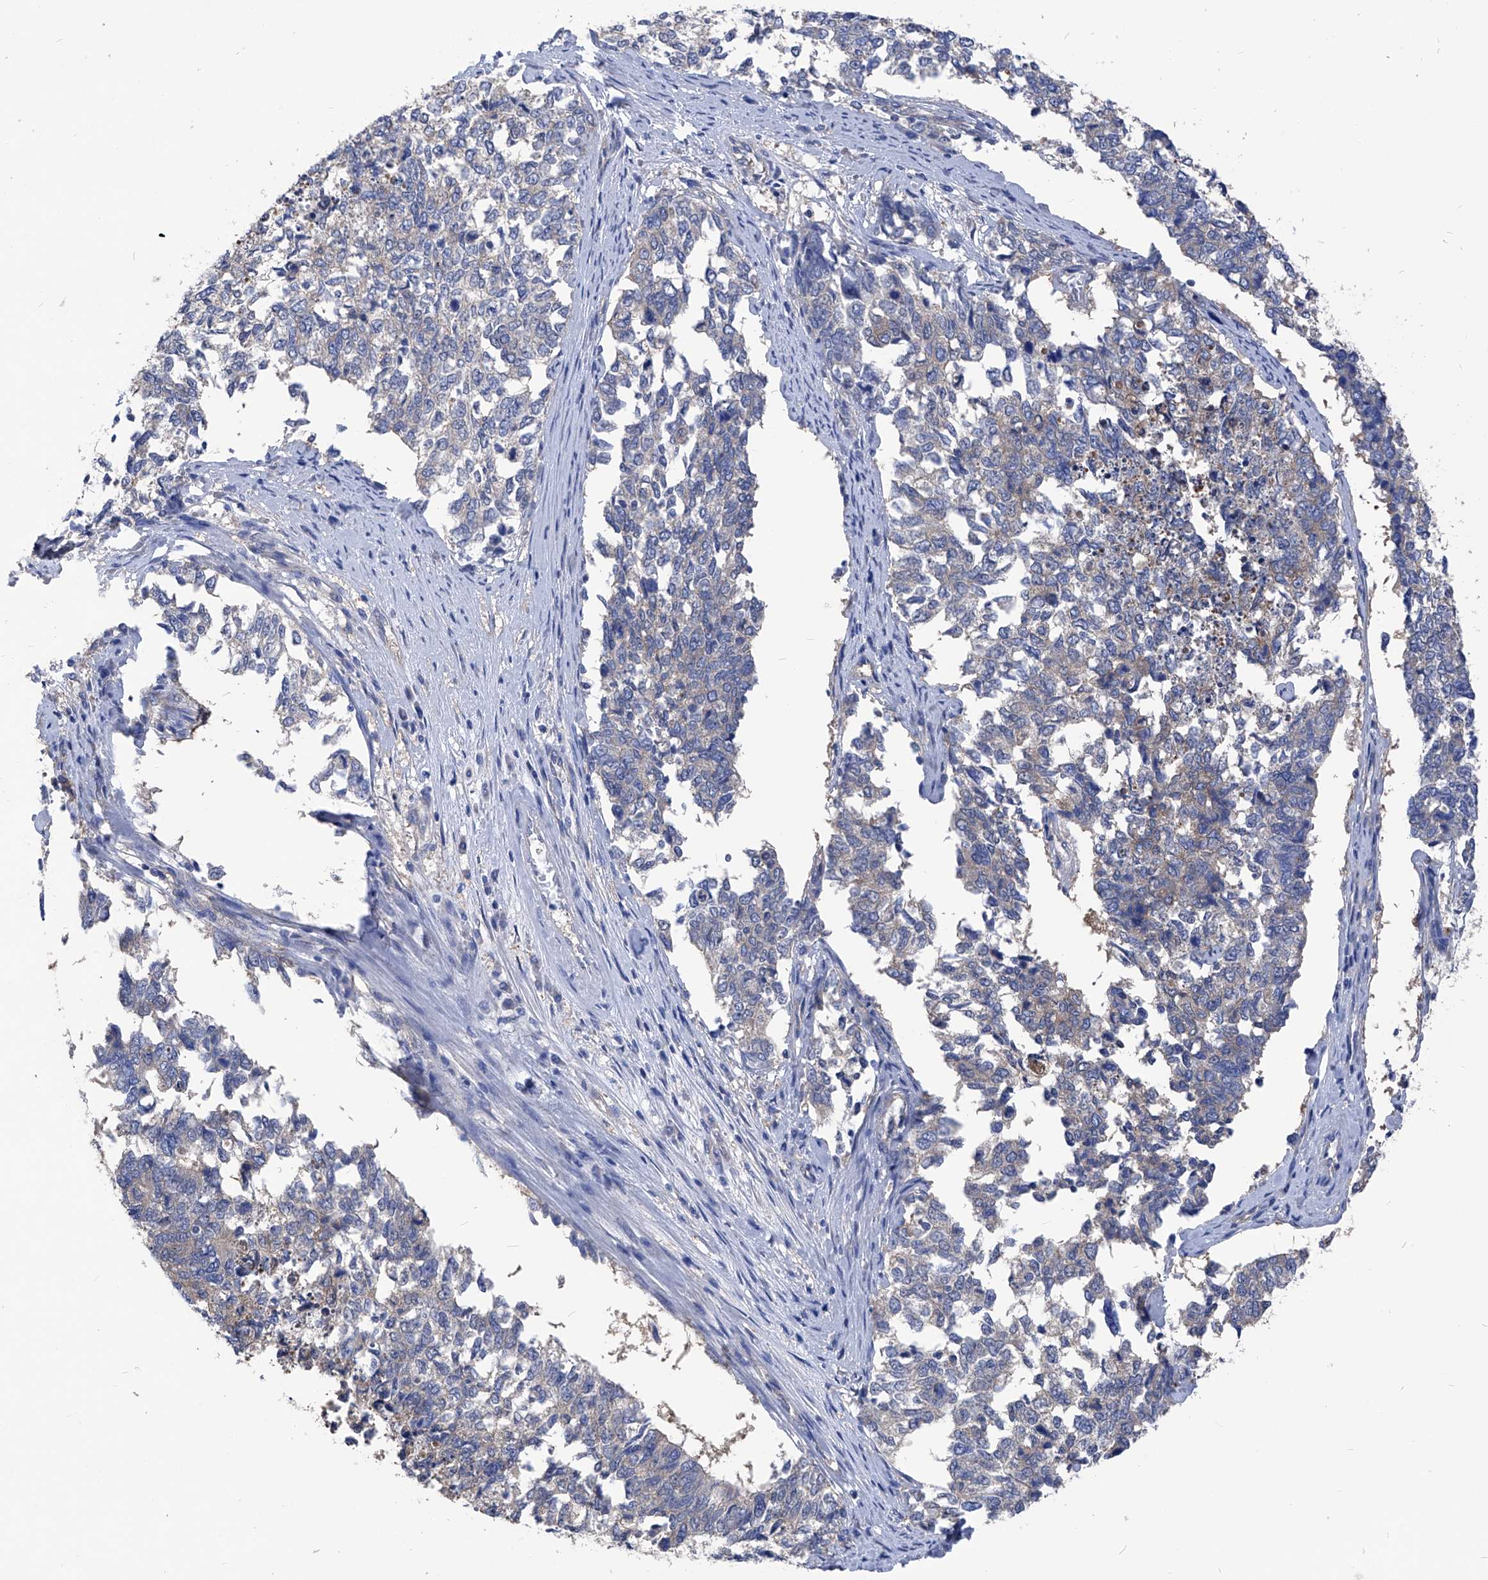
{"staining": {"intensity": "weak", "quantity": "25%-75%", "location": "cytoplasmic/membranous"}, "tissue": "cervical cancer", "cell_type": "Tumor cells", "image_type": "cancer", "snomed": [{"axis": "morphology", "description": "Squamous cell carcinoma, NOS"}, {"axis": "topography", "description": "Cervix"}], "caption": "Protein staining by IHC displays weak cytoplasmic/membranous expression in about 25%-75% of tumor cells in cervical squamous cell carcinoma.", "gene": "XPNPEP1", "patient": {"sex": "female", "age": 63}}